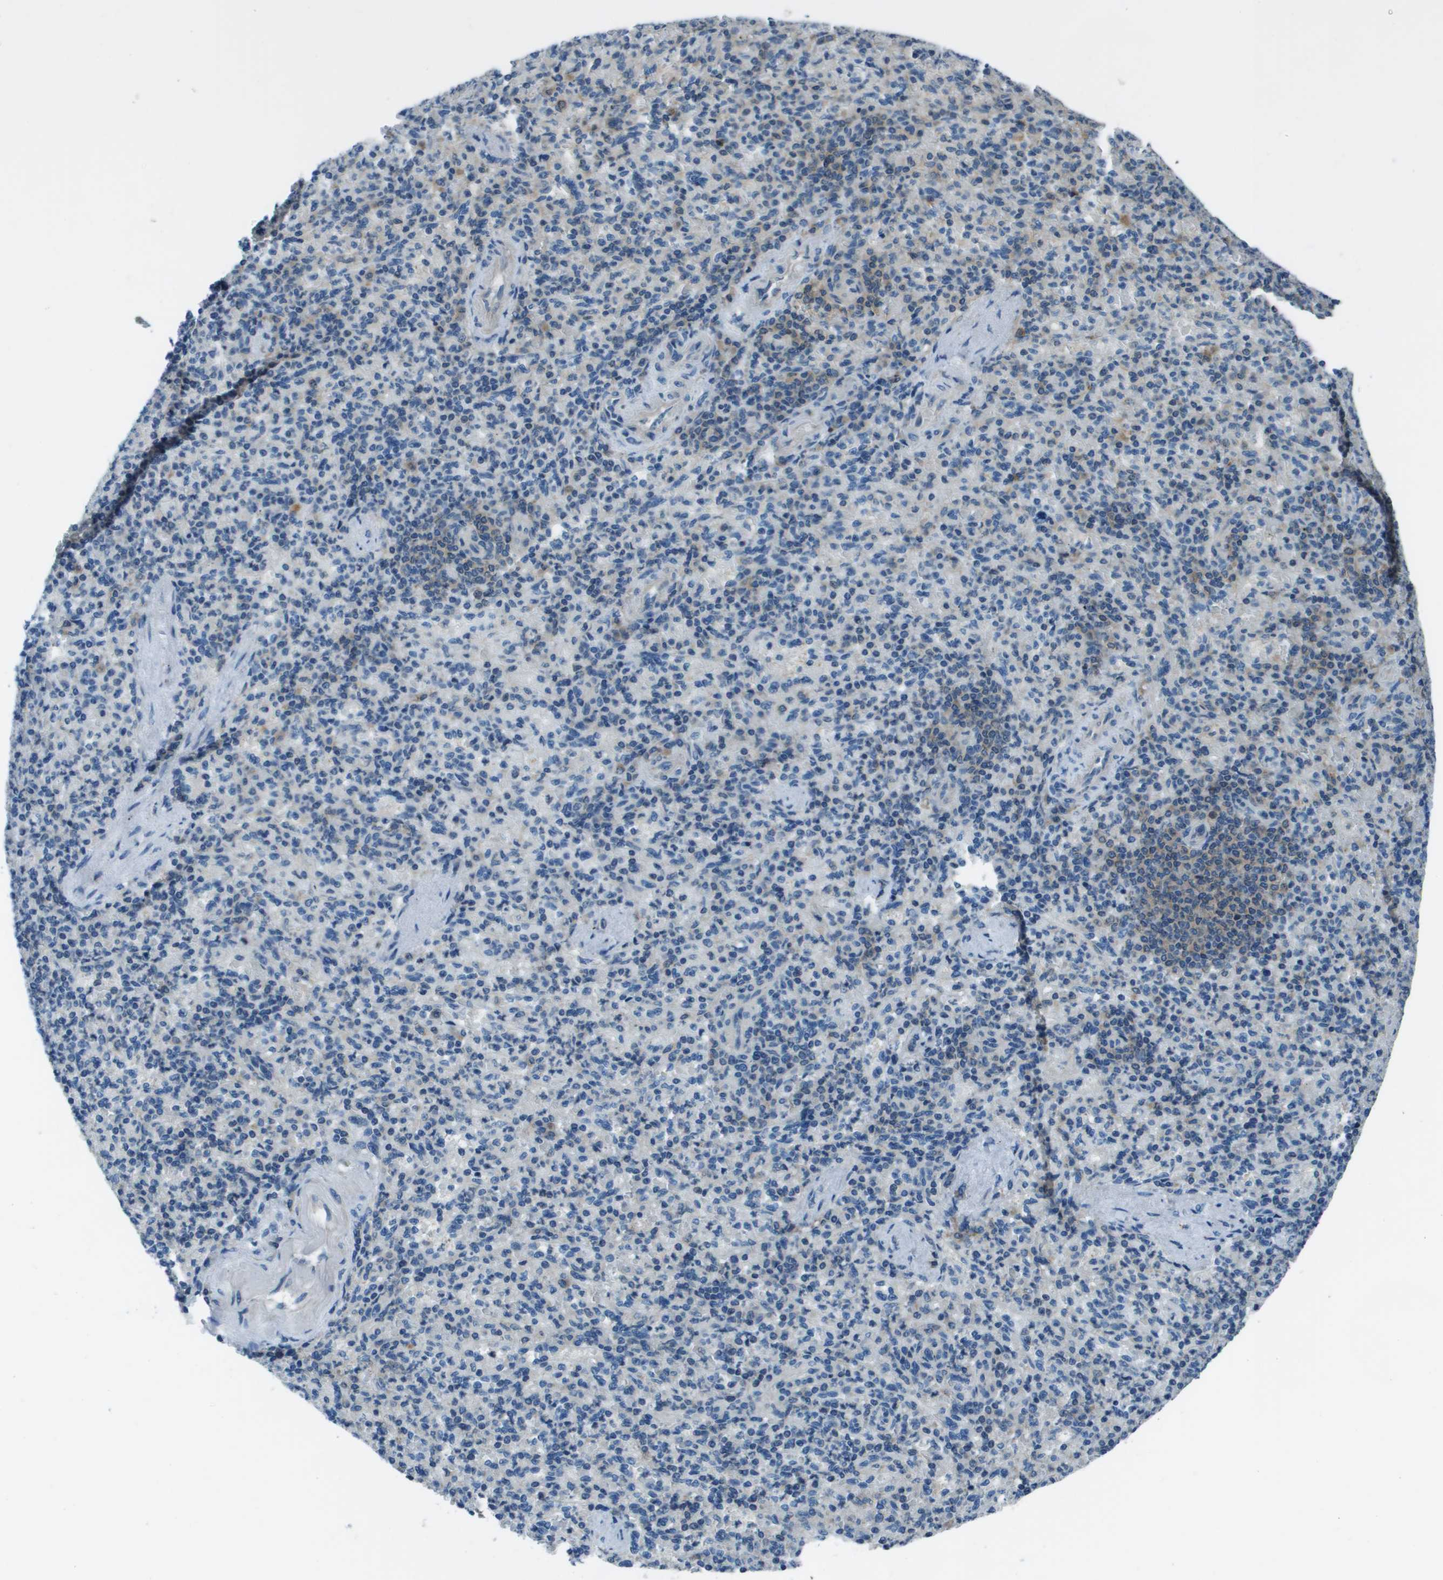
{"staining": {"intensity": "weak", "quantity": "<25%", "location": "cytoplasmic/membranous"}, "tissue": "spleen", "cell_type": "Cells in red pulp", "image_type": "normal", "snomed": [{"axis": "morphology", "description": "Normal tissue, NOS"}, {"axis": "topography", "description": "Spleen"}], "caption": "IHC photomicrograph of benign spleen stained for a protein (brown), which exhibits no positivity in cells in red pulp.", "gene": "ARFGAP2", "patient": {"sex": "female", "age": 74}}